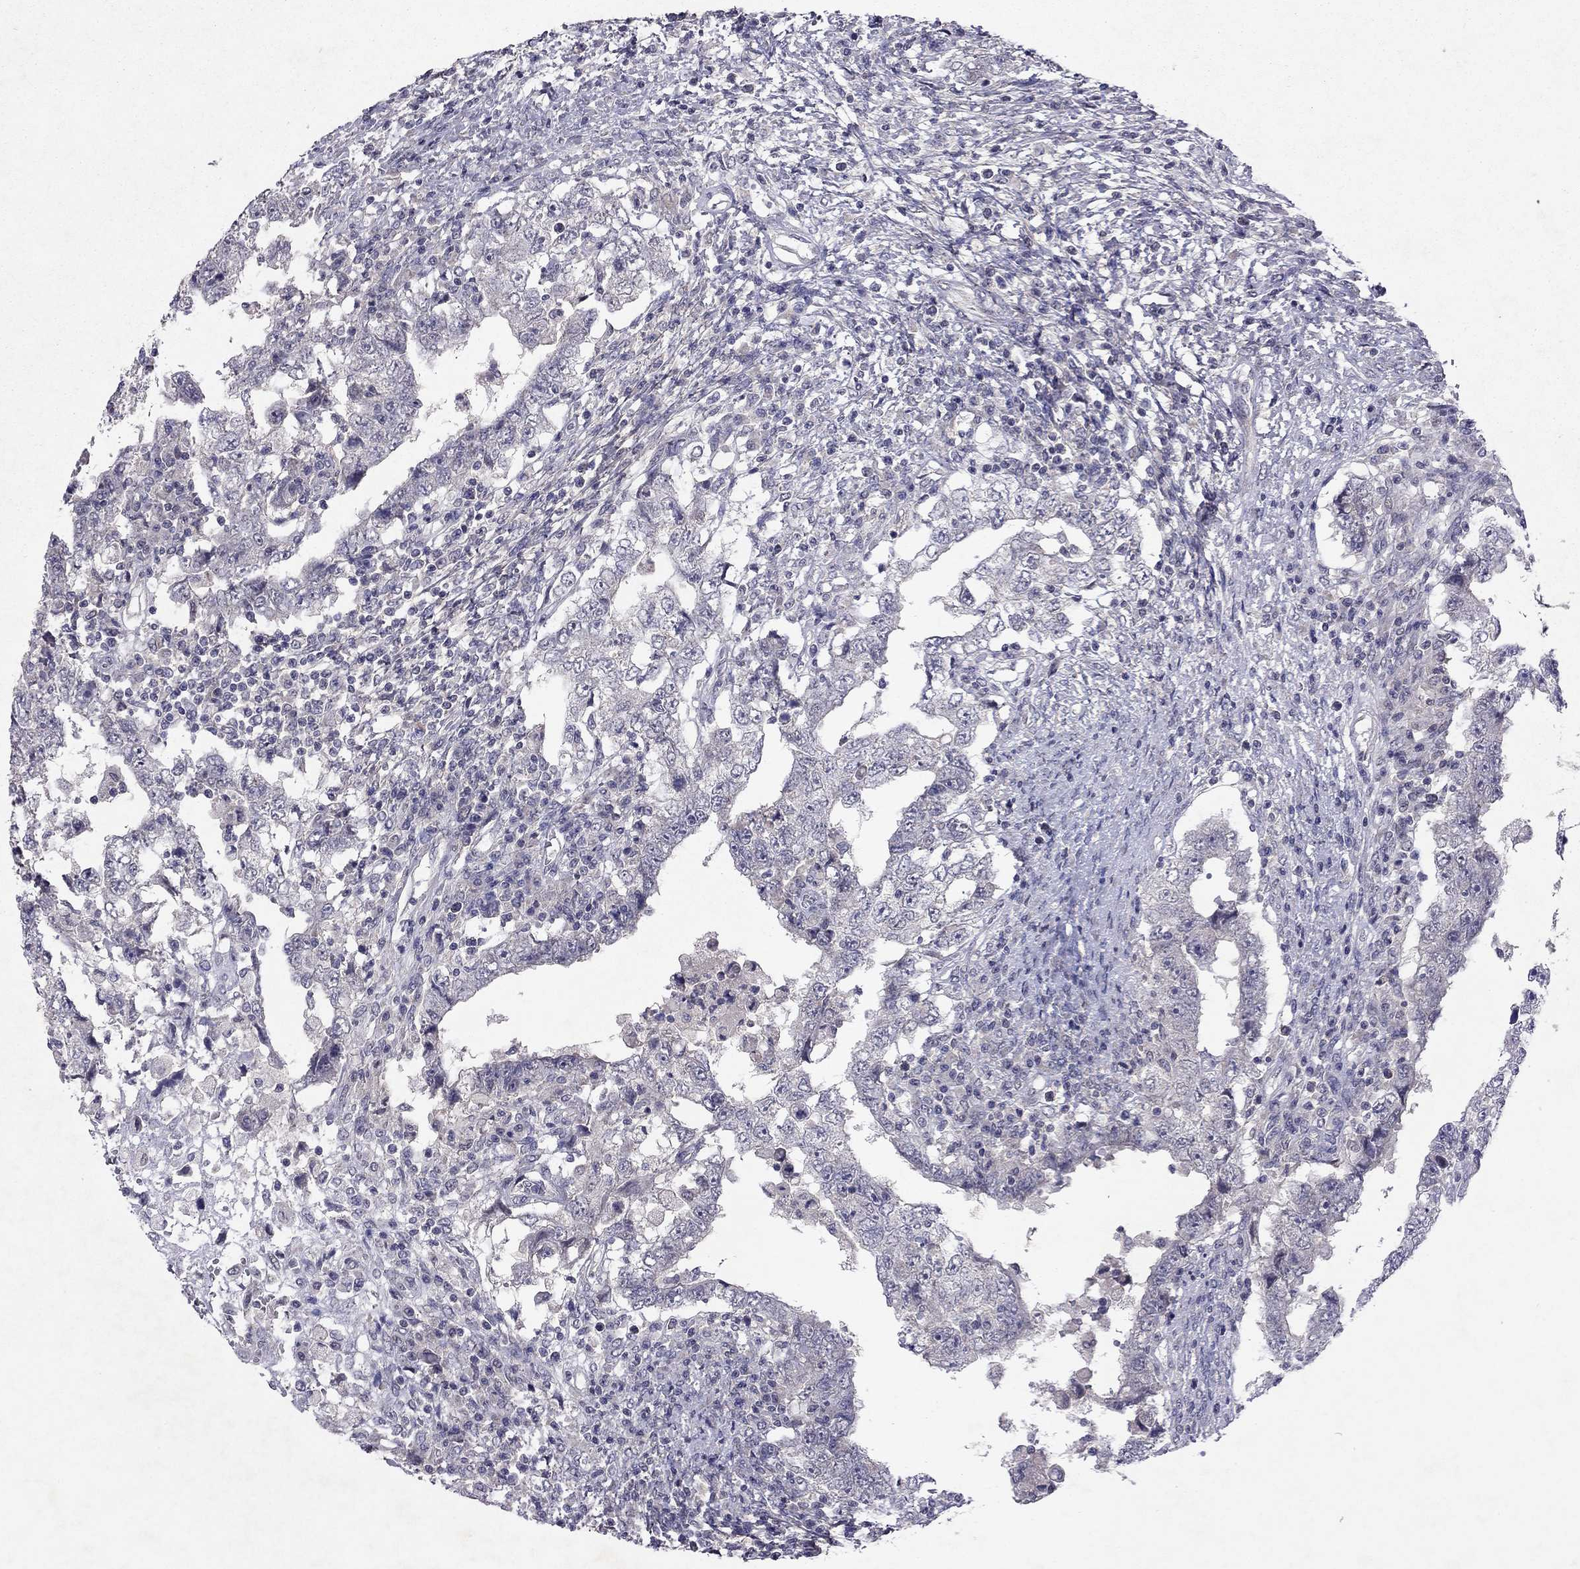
{"staining": {"intensity": "negative", "quantity": "none", "location": "none"}, "tissue": "testis cancer", "cell_type": "Tumor cells", "image_type": "cancer", "snomed": [{"axis": "morphology", "description": "Carcinoma, Embryonal, NOS"}, {"axis": "topography", "description": "Testis"}], "caption": "The immunohistochemistry (IHC) image has no significant expression in tumor cells of testis cancer tissue.", "gene": "ESR2", "patient": {"sex": "male", "age": 26}}